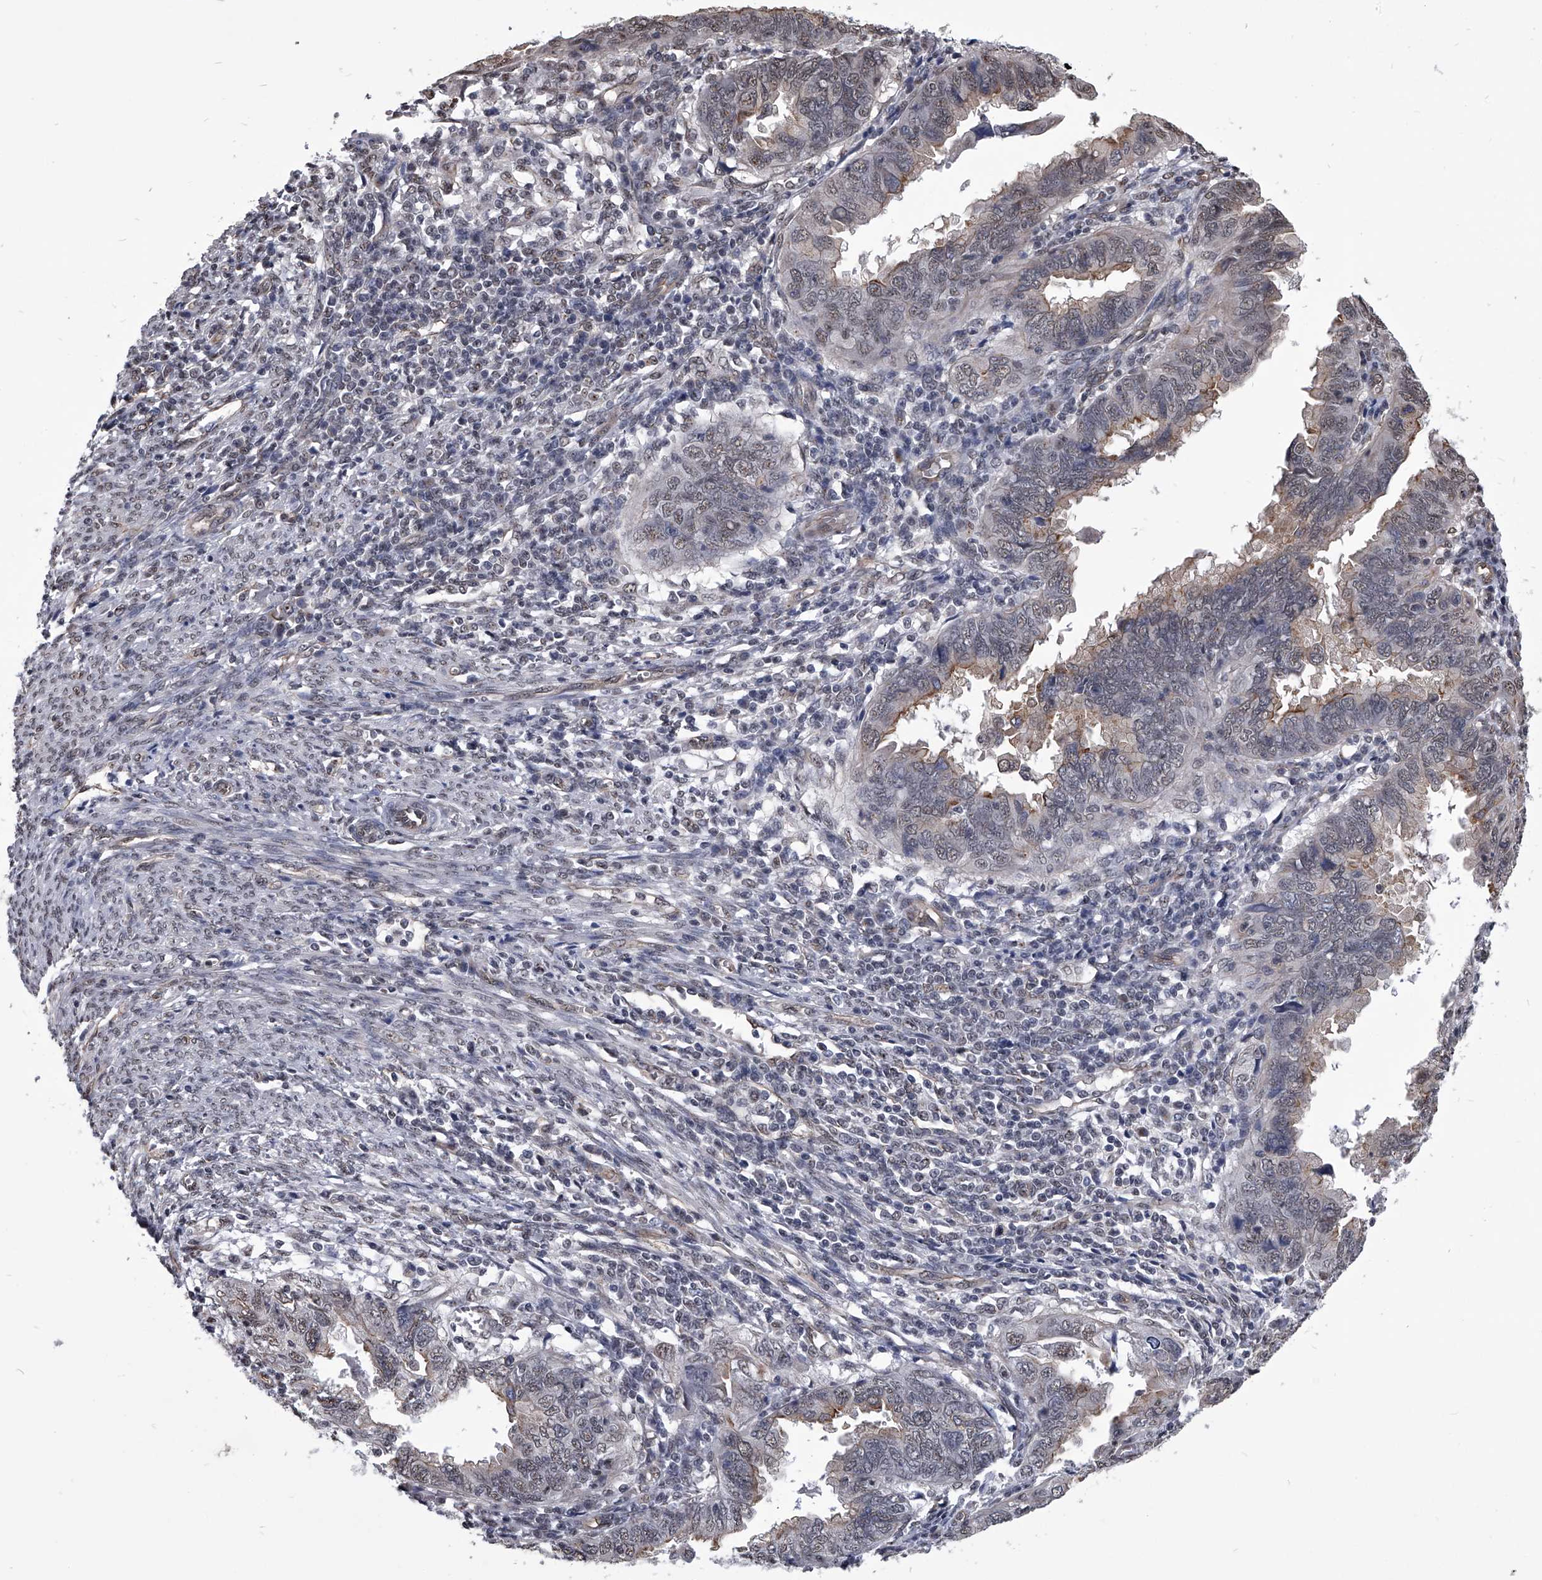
{"staining": {"intensity": "weak", "quantity": "<25%", "location": "cytoplasmic/membranous"}, "tissue": "endometrial cancer", "cell_type": "Tumor cells", "image_type": "cancer", "snomed": [{"axis": "morphology", "description": "Adenocarcinoma, NOS"}, {"axis": "topography", "description": "Uterus"}], "caption": "Tumor cells are negative for protein expression in human endometrial adenocarcinoma.", "gene": "ZNF76", "patient": {"sex": "female", "age": 77}}